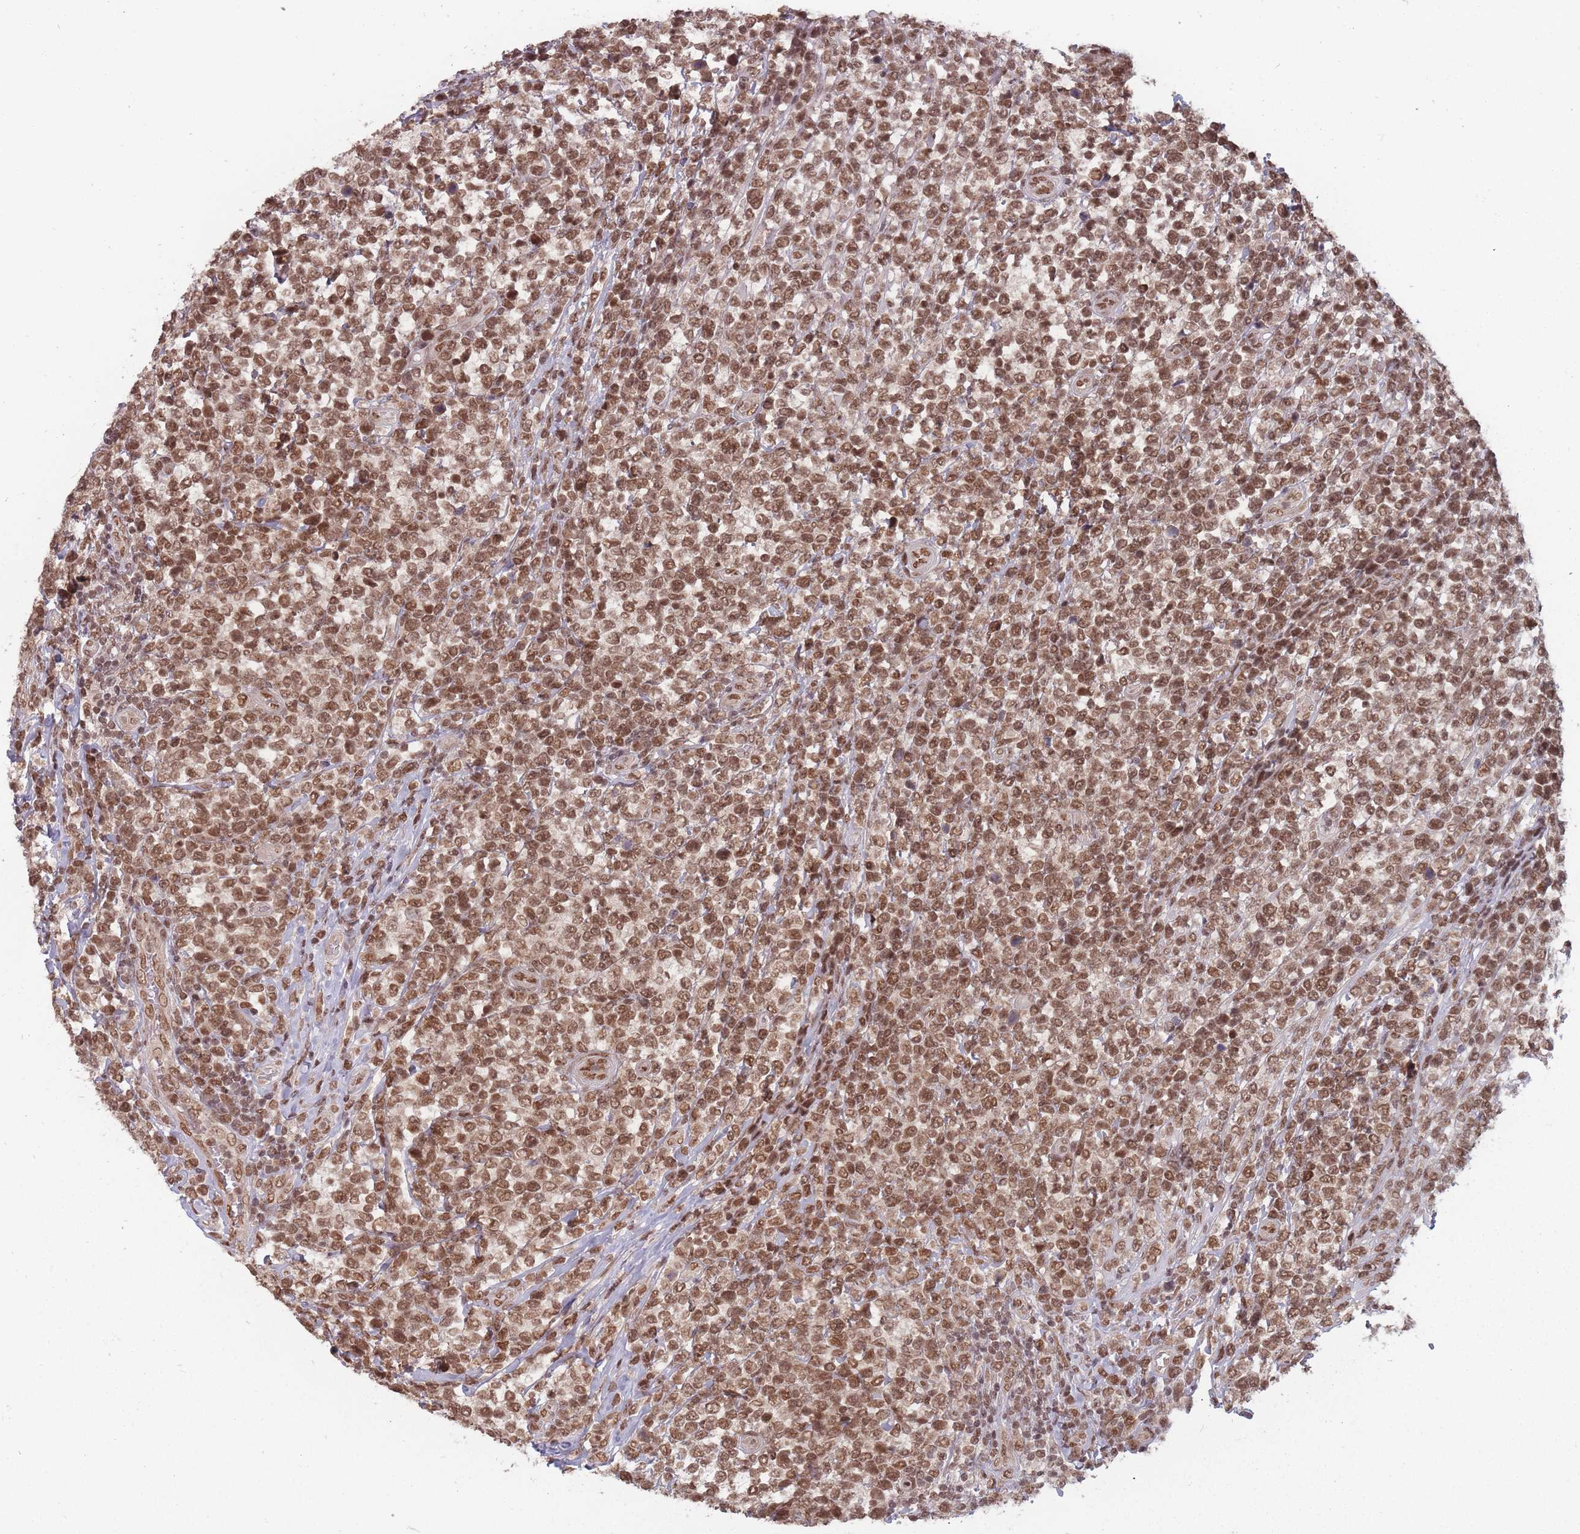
{"staining": {"intensity": "moderate", "quantity": ">75%", "location": "nuclear"}, "tissue": "lymphoma", "cell_type": "Tumor cells", "image_type": "cancer", "snomed": [{"axis": "morphology", "description": "Malignant lymphoma, non-Hodgkin's type, High grade"}, {"axis": "topography", "description": "Soft tissue"}], "caption": "High-grade malignant lymphoma, non-Hodgkin's type stained with a protein marker exhibits moderate staining in tumor cells.", "gene": "TMED3", "patient": {"sex": "female", "age": 56}}